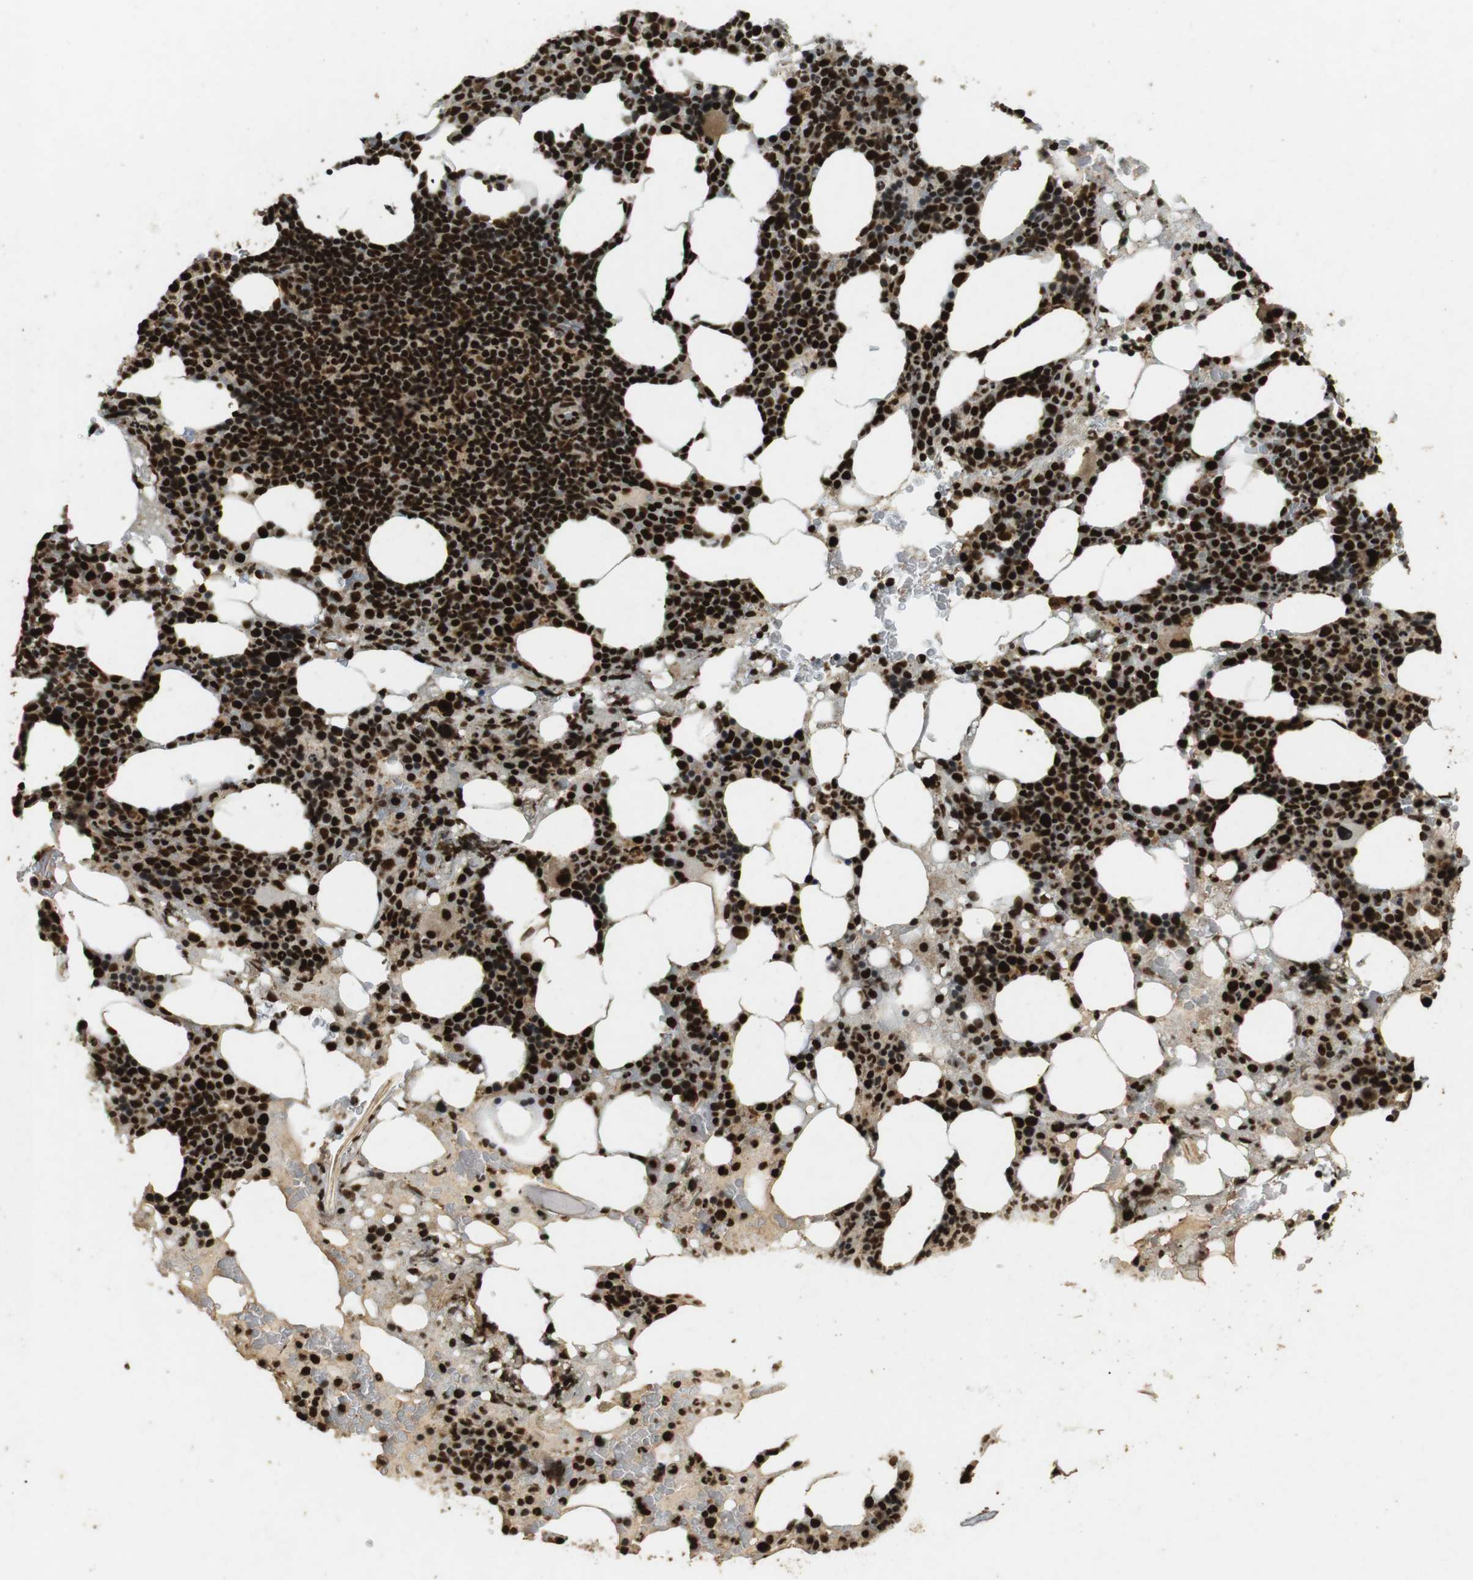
{"staining": {"intensity": "strong", "quantity": ">75%", "location": "cytoplasmic/membranous,nuclear"}, "tissue": "bone marrow", "cell_type": "Hematopoietic cells", "image_type": "normal", "snomed": [{"axis": "morphology", "description": "Normal tissue, NOS"}, {"axis": "morphology", "description": "Inflammation, NOS"}, {"axis": "topography", "description": "Bone marrow"}], "caption": "Human bone marrow stained with a brown dye reveals strong cytoplasmic/membranous,nuclear positive positivity in approximately >75% of hematopoietic cells.", "gene": "GATA4", "patient": {"sex": "female", "age": 84}}